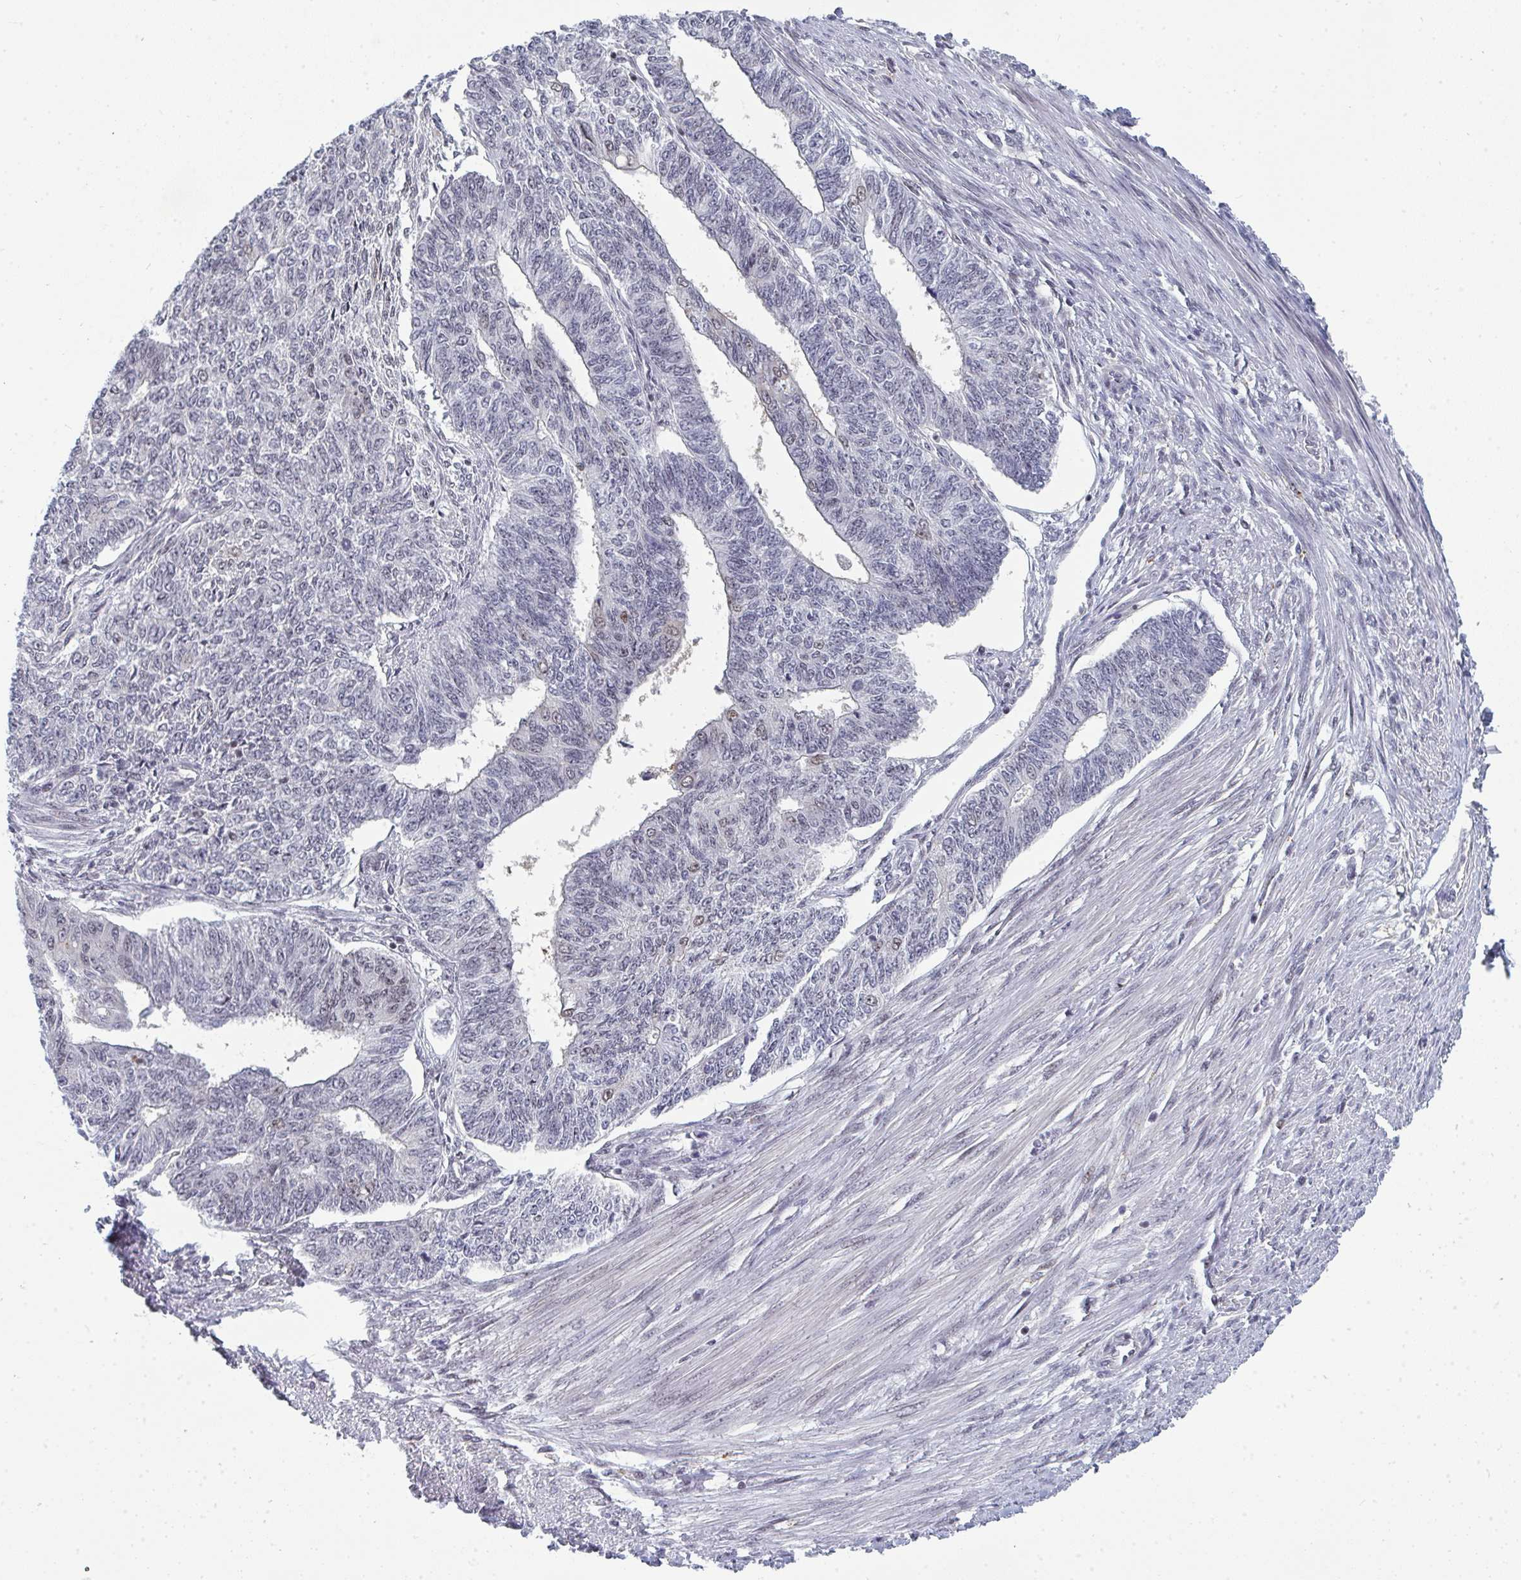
{"staining": {"intensity": "weak", "quantity": "<25%", "location": "nuclear"}, "tissue": "endometrial cancer", "cell_type": "Tumor cells", "image_type": "cancer", "snomed": [{"axis": "morphology", "description": "Adenocarcinoma, NOS"}, {"axis": "topography", "description": "Endometrium"}], "caption": "Adenocarcinoma (endometrial) was stained to show a protein in brown. There is no significant positivity in tumor cells.", "gene": "ATF1", "patient": {"sex": "female", "age": 32}}